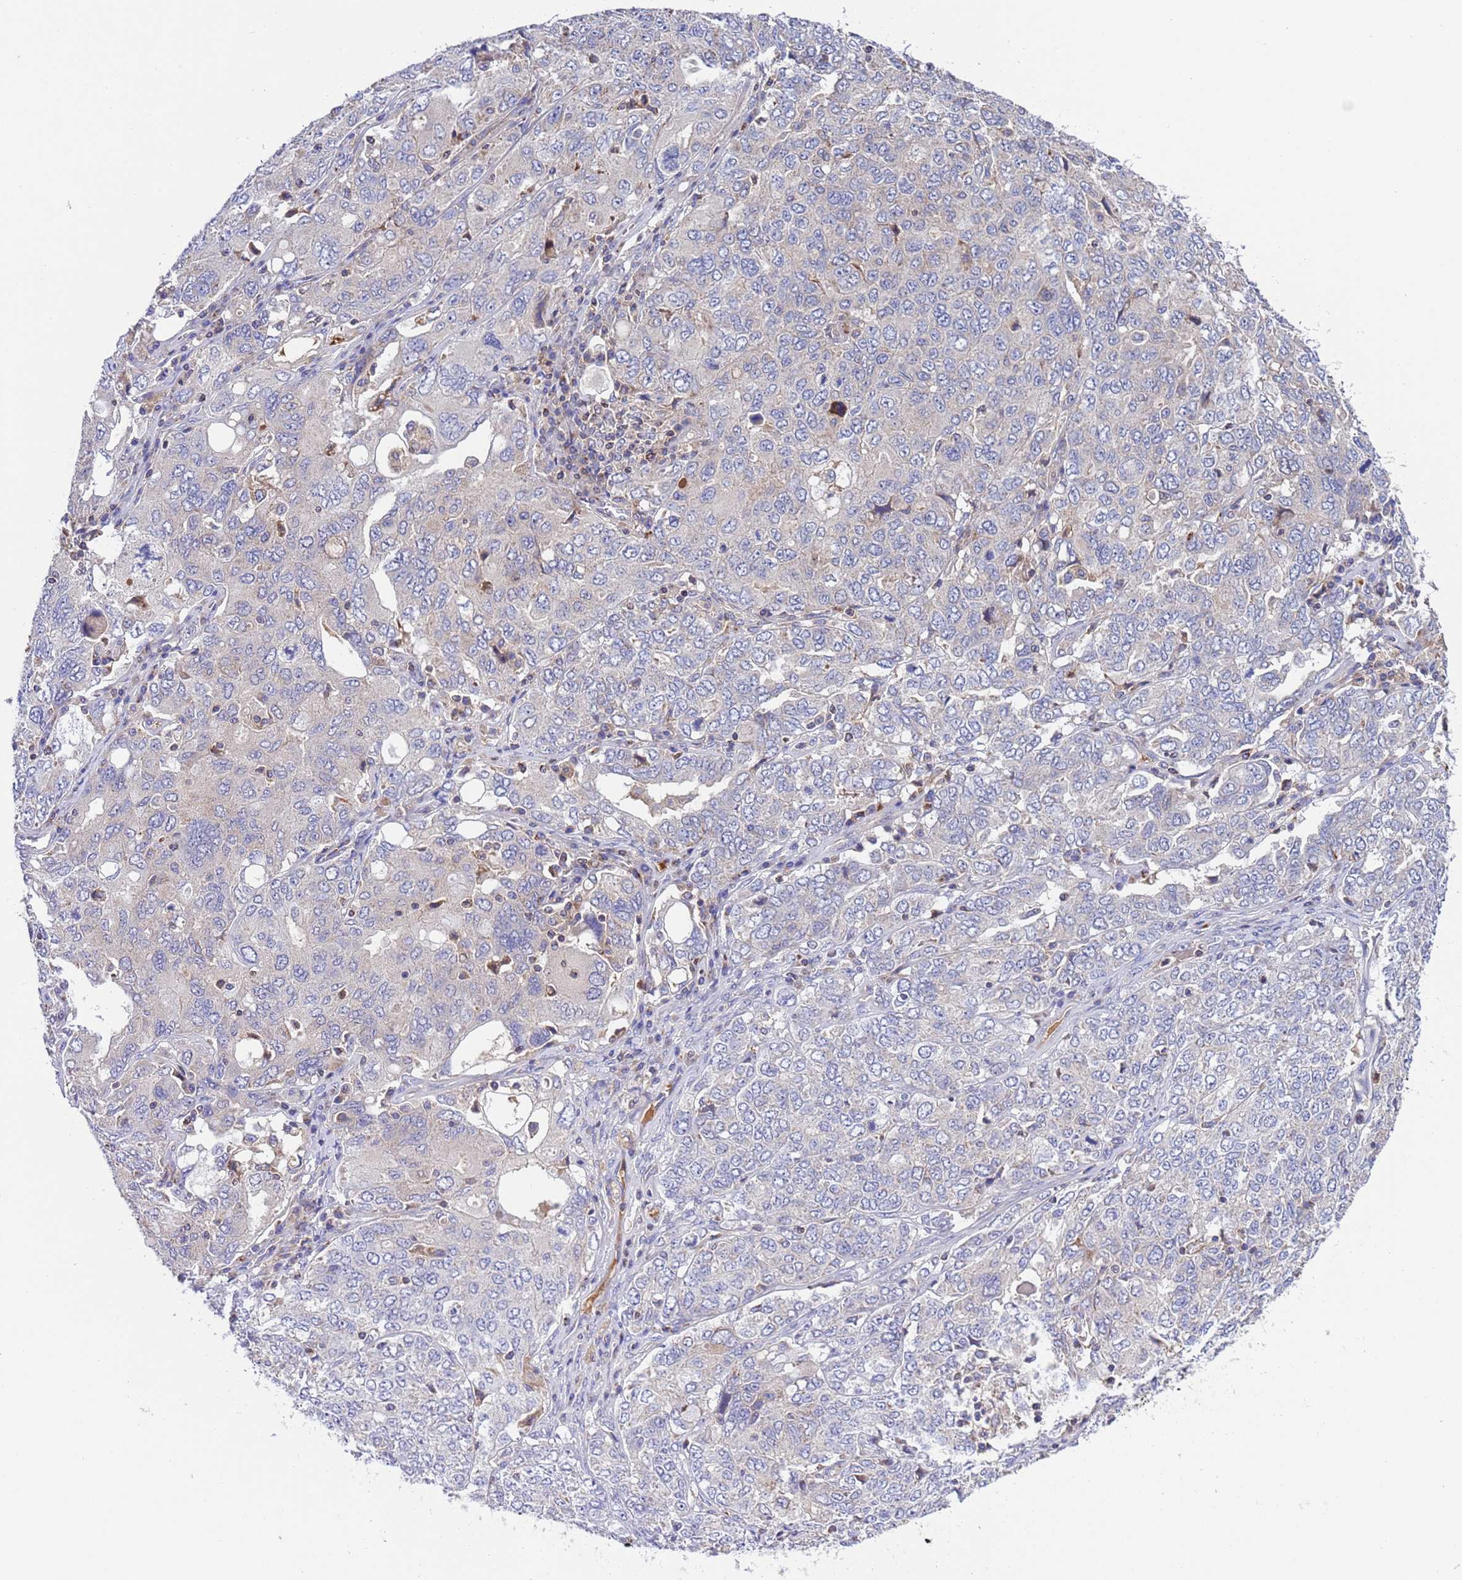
{"staining": {"intensity": "negative", "quantity": "none", "location": "none"}, "tissue": "ovarian cancer", "cell_type": "Tumor cells", "image_type": "cancer", "snomed": [{"axis": "morphology", "description": "Carcinoma, endometroid"}, {"axis": "topography", "description": "Ovary"}], "caption": "High power microscopy photomicrograph of an immunohistochemistry (IHC) micrograph of ovarian cancer, revealing no significant positivity in tumor cells. (DAB (3,3'-diaminobenzidine) IHC with hematoxylin counter stain).", "gene": "PARP16", "patient": {"sex": "female", "age": 62}}